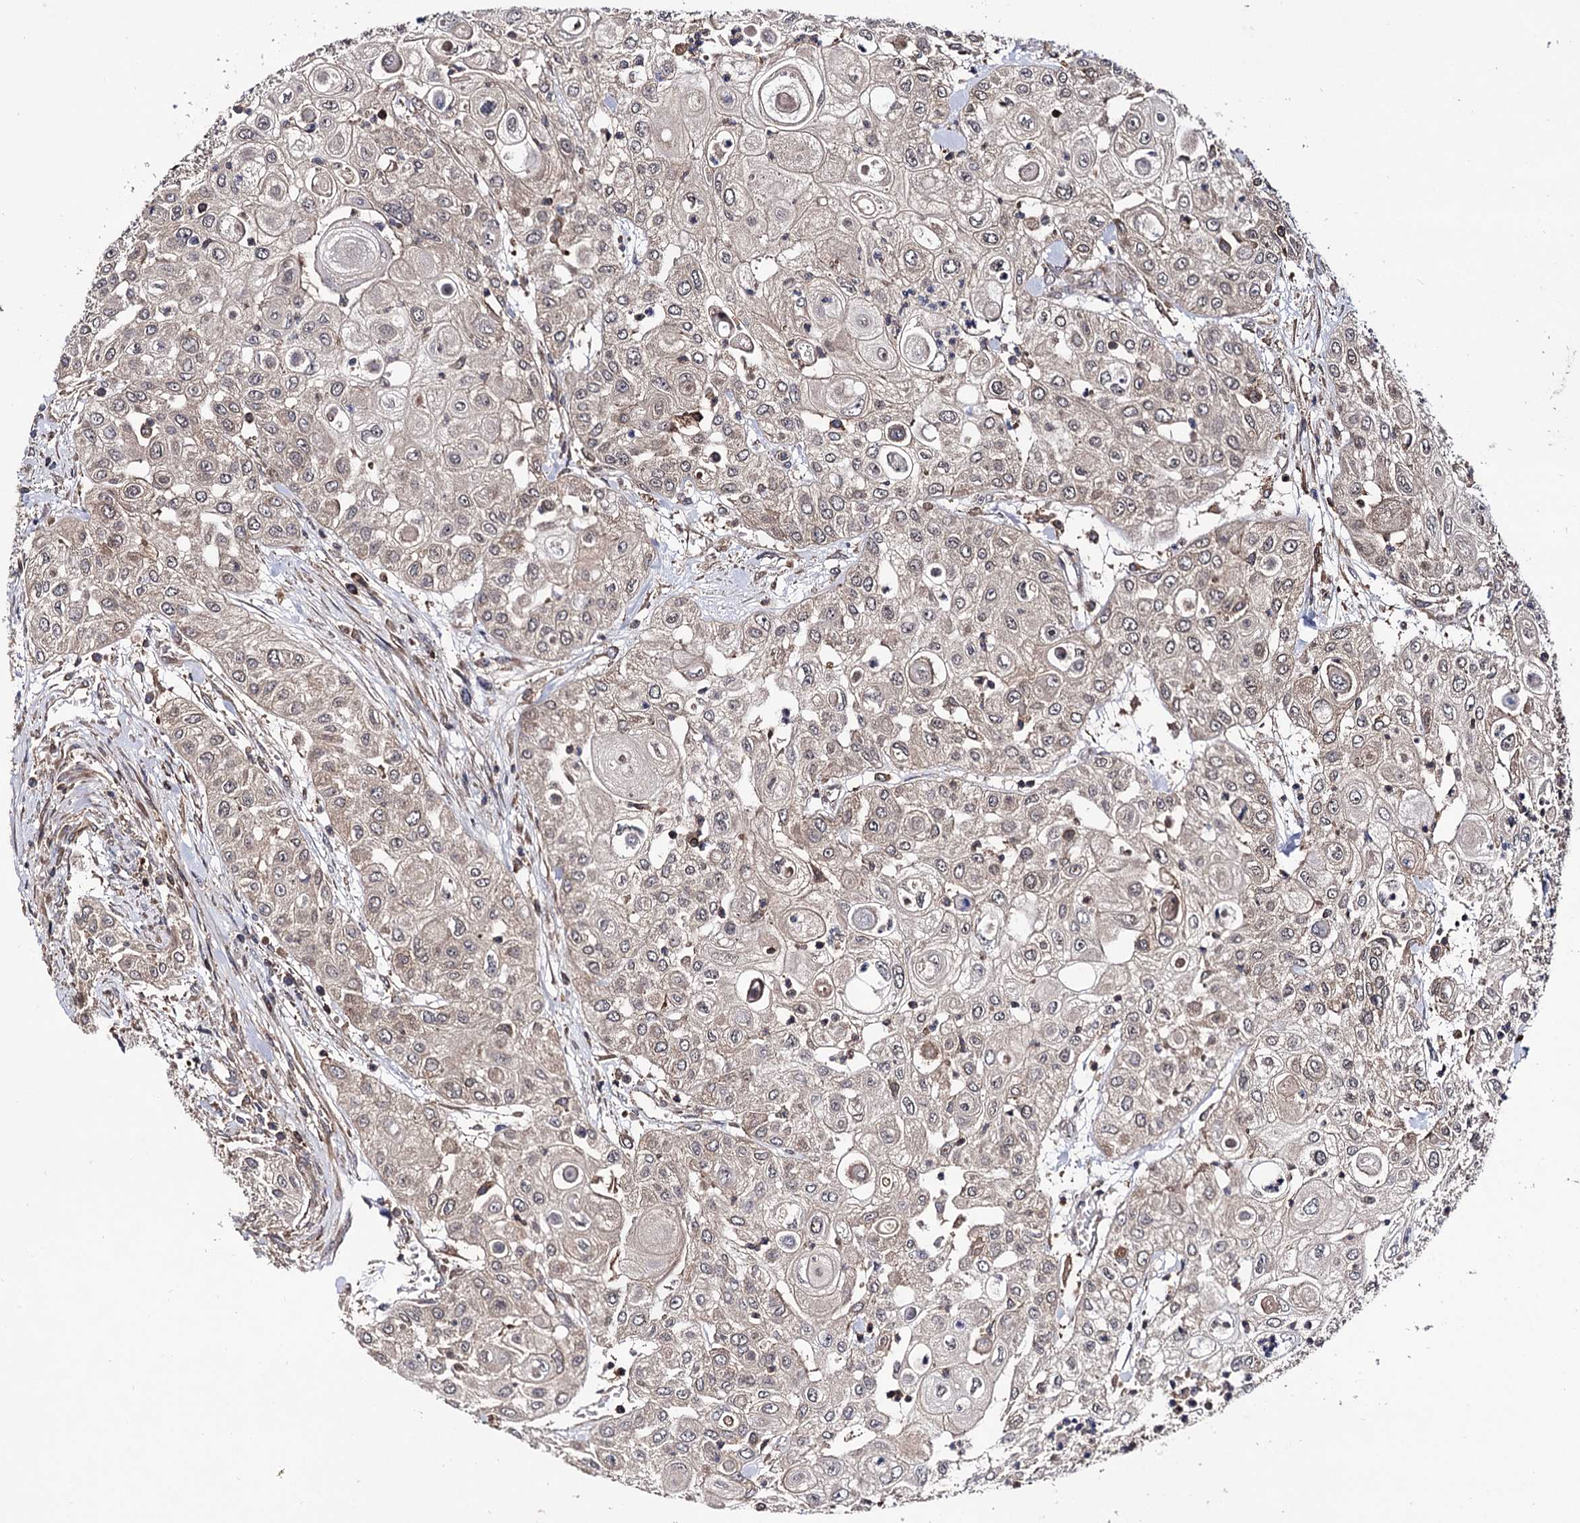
{"staining": {"intensity": "weak", "quantity": "25%-75%", "location": "cytoplasmic/membranous,nuclear"}, "tissue": "urothelial cancer", "cell_type": "Tumor cells", "image_type": "cancer", "snomed": [{"axis": "morphology", "description": "Urothelial carcinoma, High grade"}, {"axis": "topography", "description": "Urinary bladder"}], "caption": "Immunohistochemical staining of urothelial cancer displays weak cytoplasmic/membranous and nuclear protein expression in about 25%-75% of tumor cells.", "gene": "MICAL2", "patient": {"sex": "female", "age": 79}}